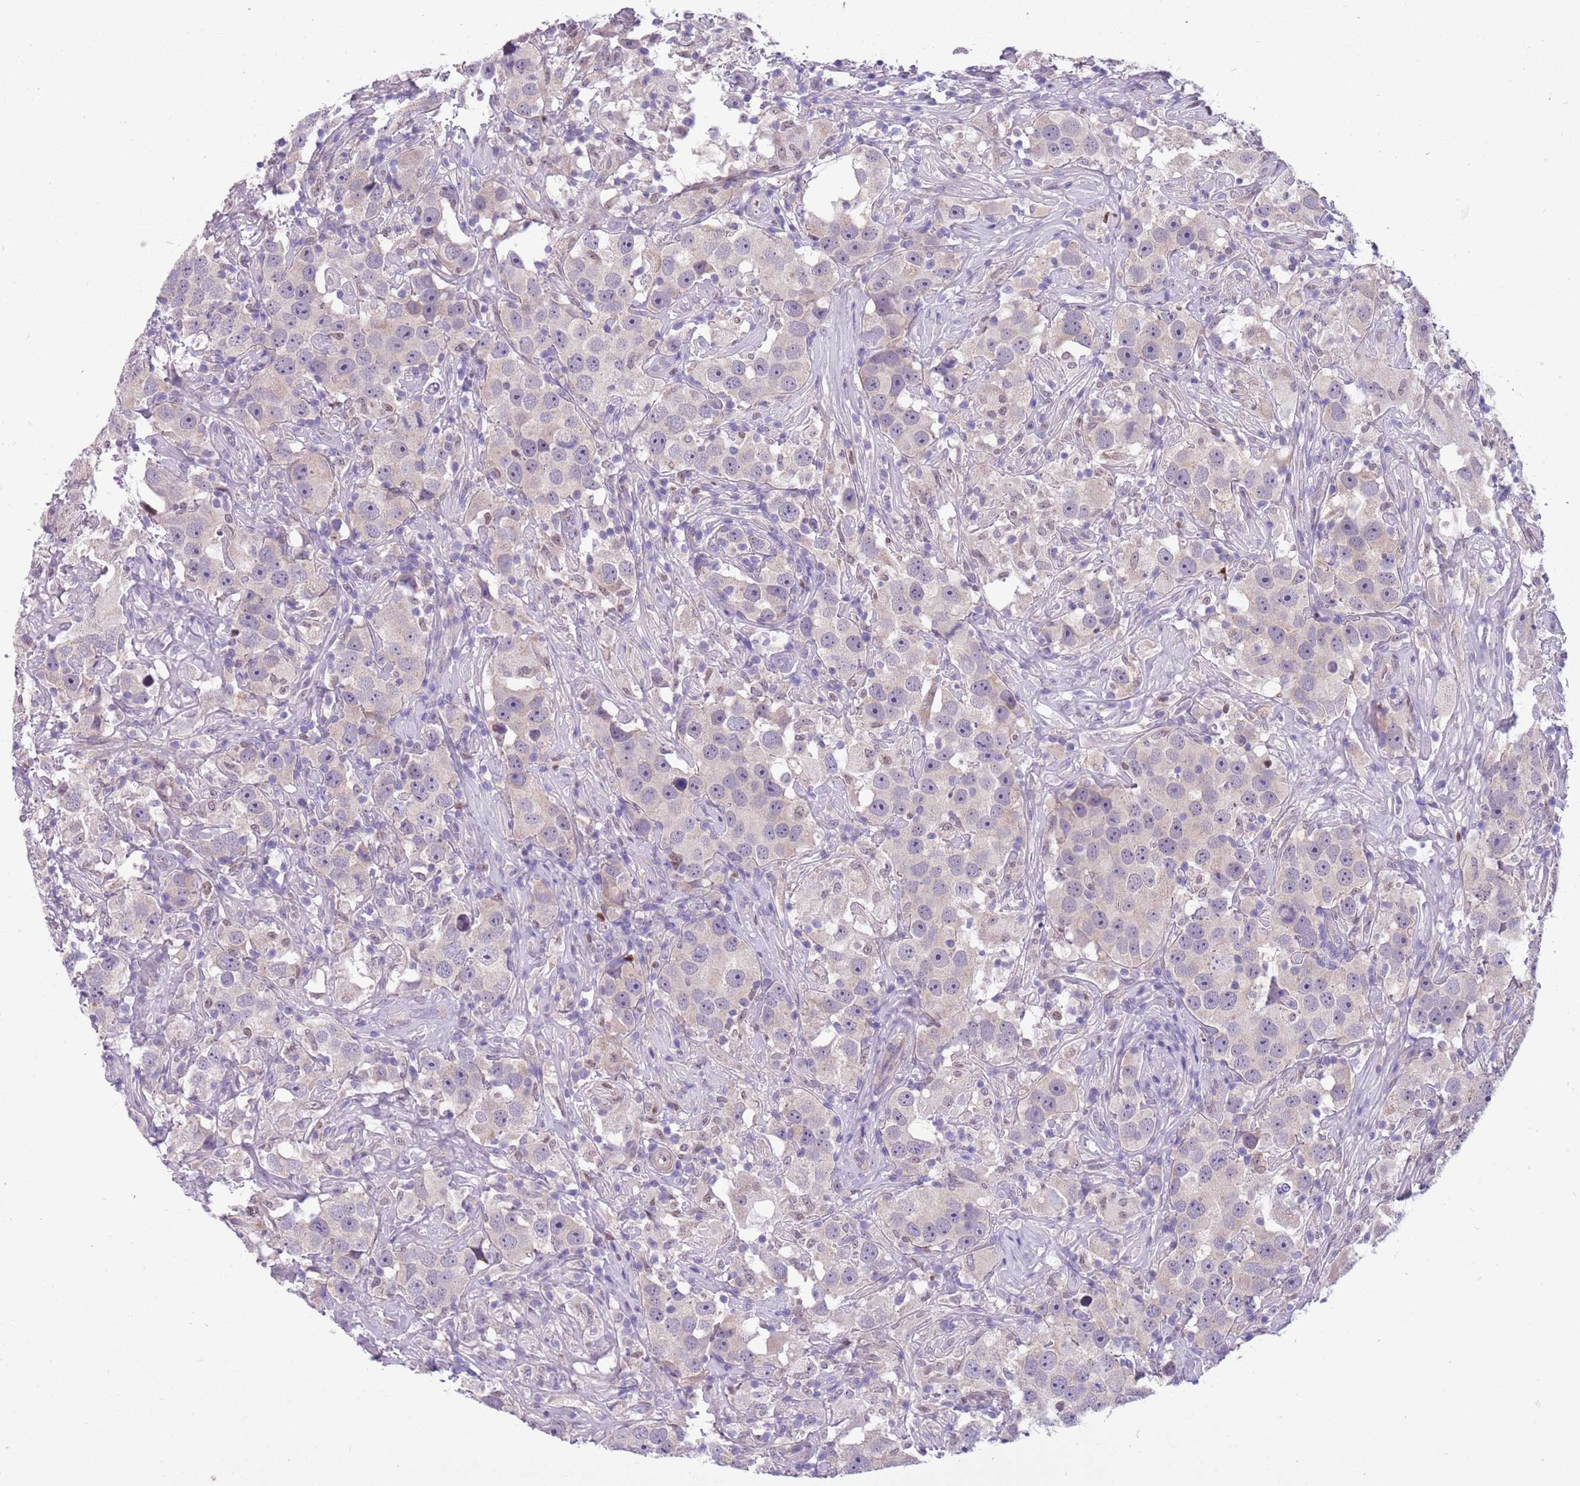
{"staining": {"intensity": "negative", "quantity": "none", "location": "none"}, "tissue": "testis cancer", "cell_type": "Tumor cells", "image_type": "cancer", "snomed": [{"axis": "morphology", "description": "Seminoma, NOS"}, {"axis": "topography", "description": "Testis"}], "caption": "This is a histopathology image of immunohistochemistry staining of testis cancer (seminoma), which shows no positivity in tumor cells.", "gene": "ADCY7", "patient": {"sex": "male", "age": 49}}